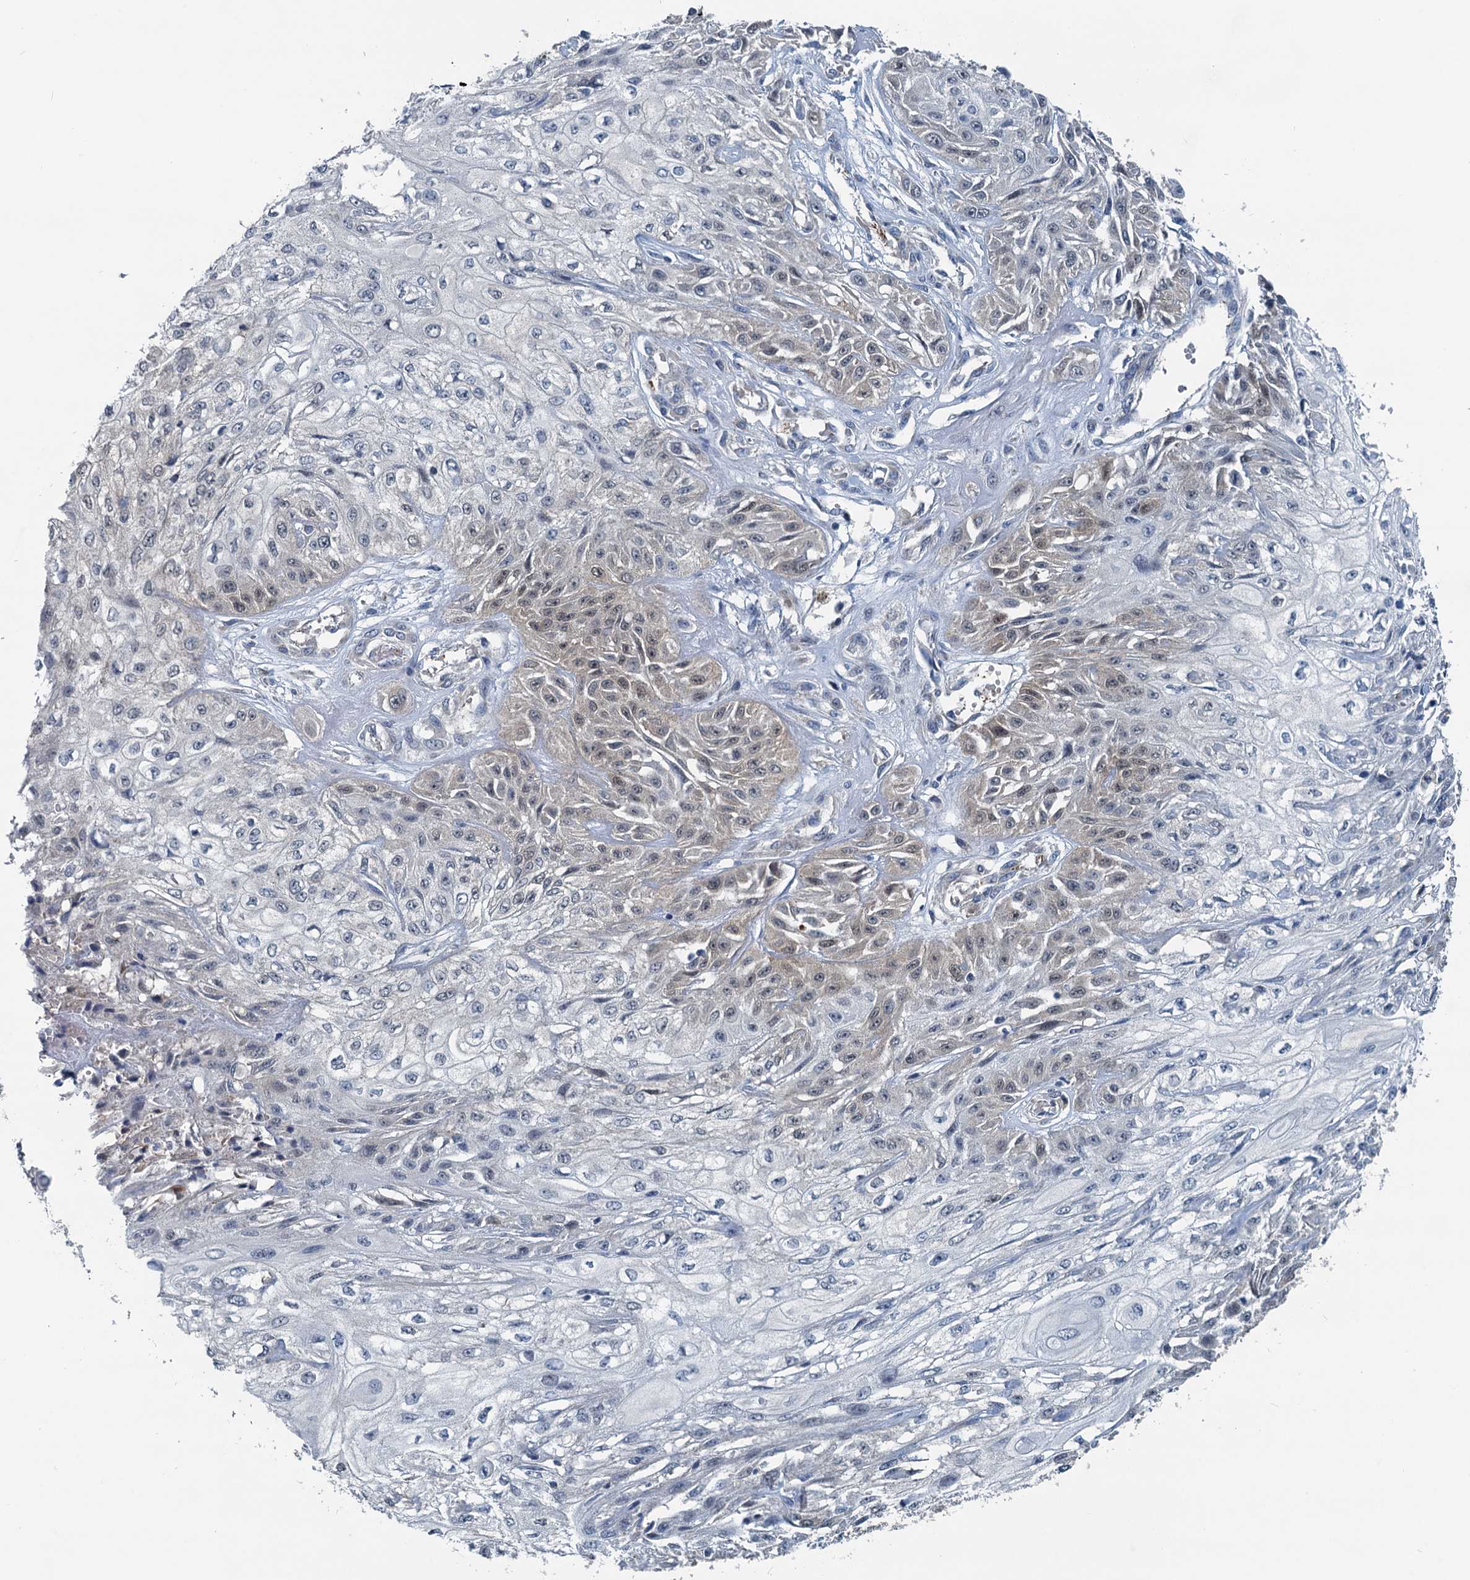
{"staining": {"intensity": "weak", "quantity": "25%-75%", "location": "cytoplasmic/membranous,nuclear"}, "tissue": "skin cancer", "cell_type": "Tumor cells", "image_type": "cancer", "snomed": [{"axis": "morphology", "description": "Squamous cell carcinoma, NOS"}, {"axis": "morphology", "description": "Squamous cell carcinoma, metastatic, NOS"}, {"axis": "topography", "description": "Skin"}, {"axis": "topography", "description": "Lymph node"}], "caption": "High-magnification brightfield microscopy of skin cancer (squamous cell carcinoma) stained with DAB (3,3'-diaminobenzidine) (brown) and counterstained with hematoxylin (blue). tumor cells exhibit weak cytoplasmic/membranous and nuclear staining is seen in about25%-75% of cells.", "gene": "GCLM", "patient": {"sex": "male", "age": 75}}